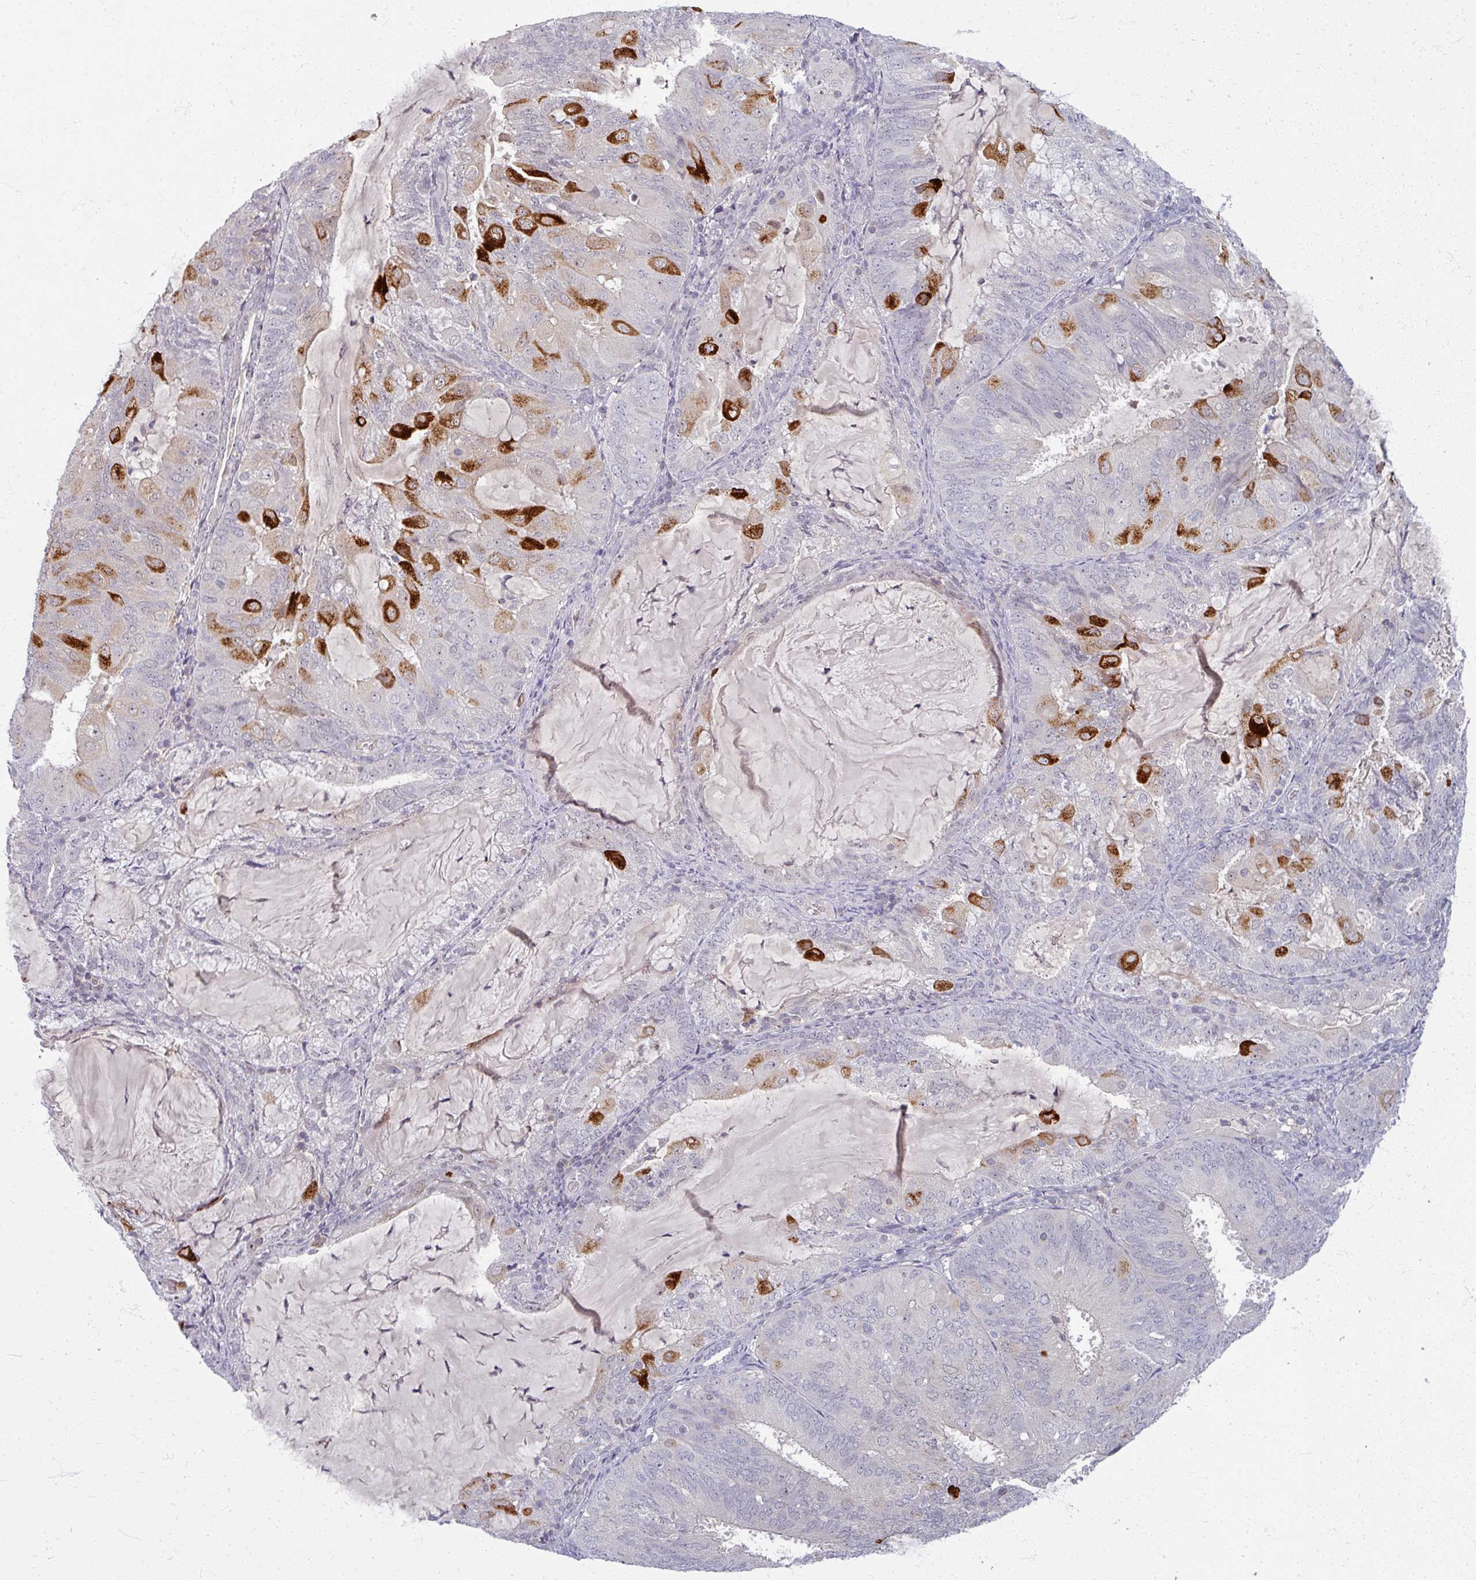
{"staining": {"intensity": "strong", "quantity": "<25%", "location": "cytoplasmic/membranous"}, "tissue": "endometrial cancer", "cell_type": "Tumor cells", "image_type": "cancer", "snomed": [{"axis": "morphology", "description": "Adenocarcinoma, NOS"}, {"axis": "topography", "description": "Endometrium"}], "caption": "Endometrial adenocarcinoma stained for a protein displays strong cytoplasmic/membranous positivity in tumor cells. Immunohistochemistry (ihc) stains the protein of interest in brown and the nuclei are stained blue.", "gene": "TTLL7", "patient": {"sex": "female", "age": 81}}